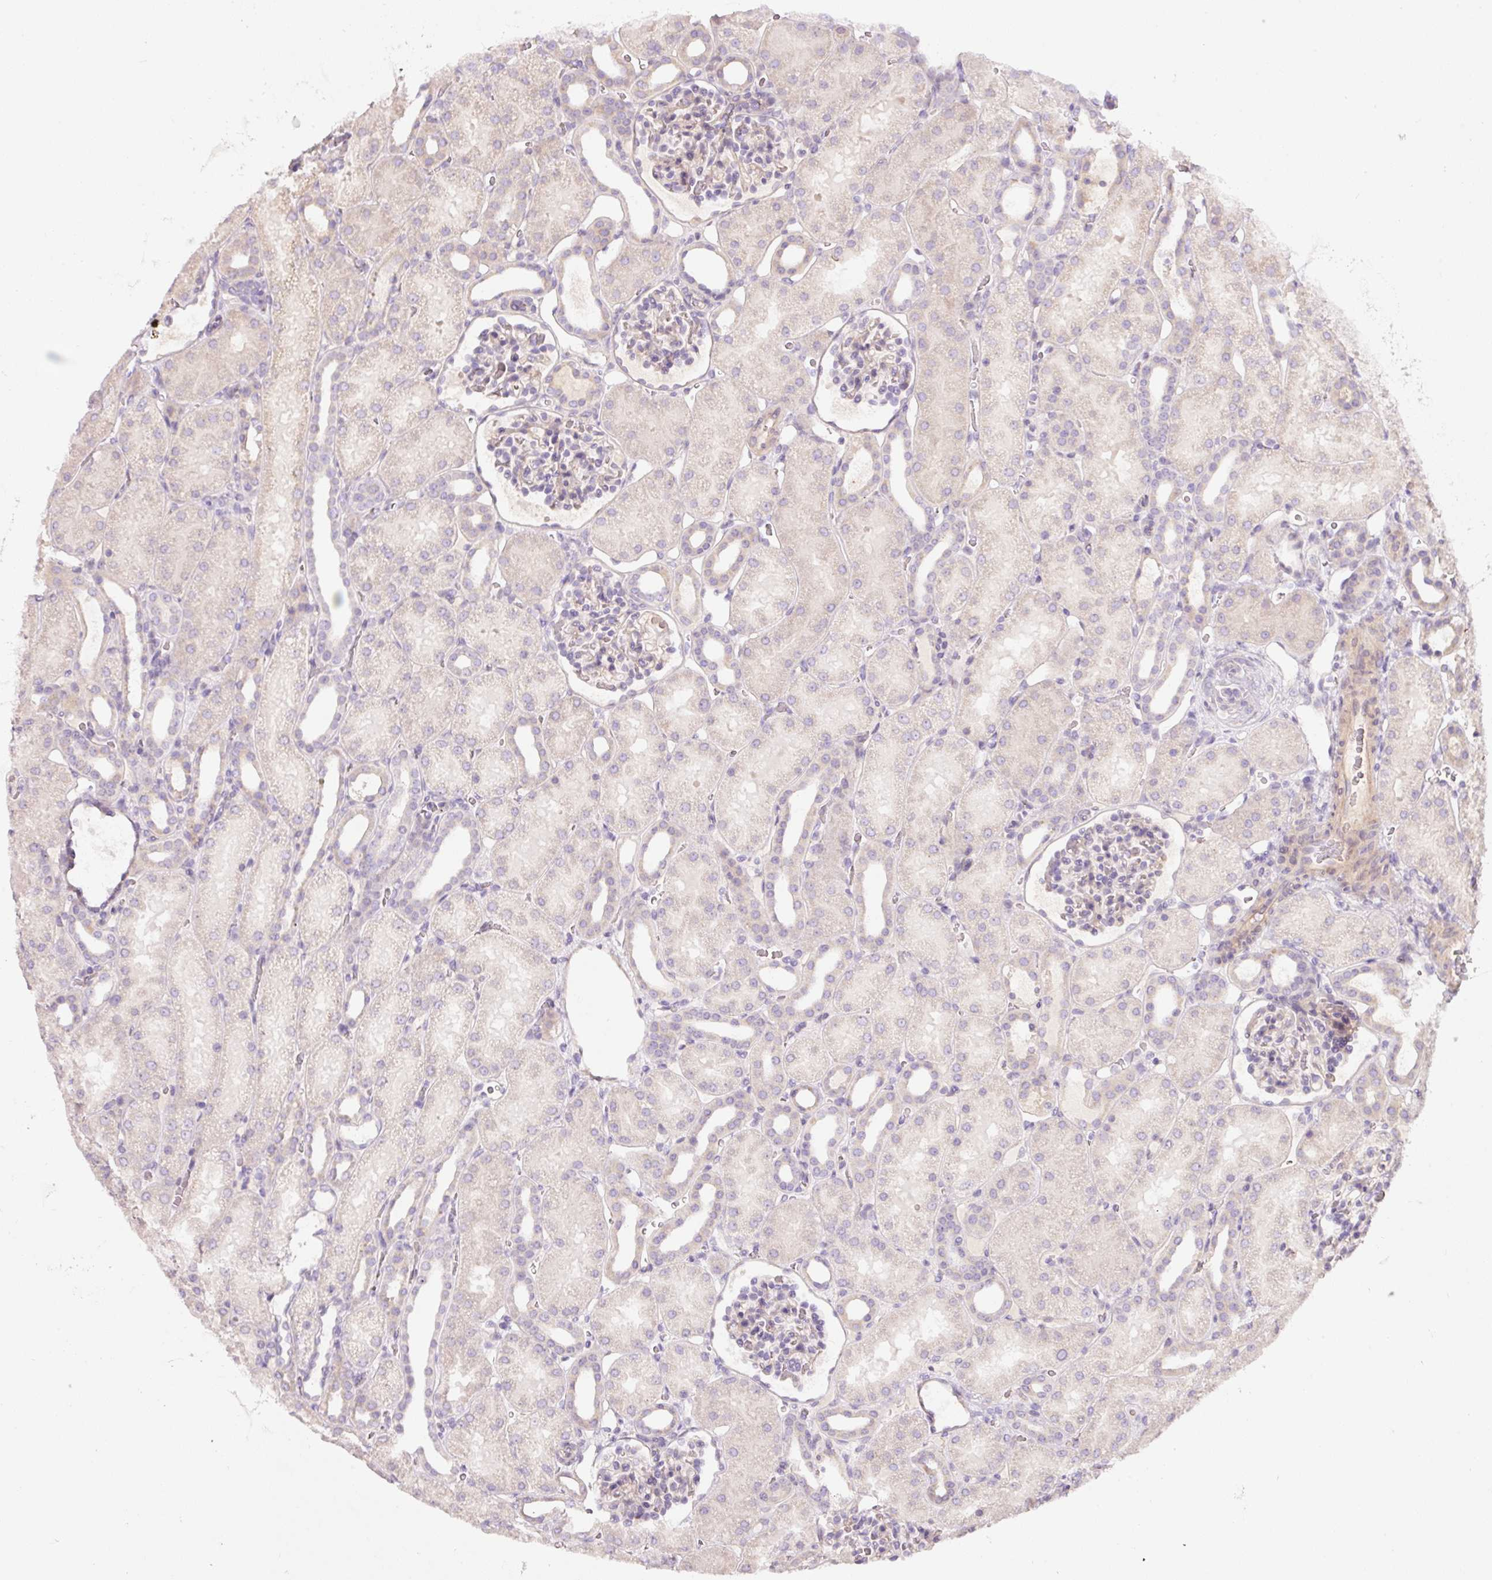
{"staining": {"intensity": "negative", "quantity": "none", "location": "none"}, "tissue": "kidney", "cell_type": "Cells in glomeruli", "image_type": "normal", "snomed": [{"axis": "morphology", "description": "Normal tissue, NOS"}, {"axis": "topography", "description": "Kidney"}], "caption": "The IHC histopathology image has no significant positivity in cells in glomeruli of kidney. (DAB immunohistochemistry, high magnification).", "gene": "NBPF11", "patient": {"sex": "male", "age": 2}}